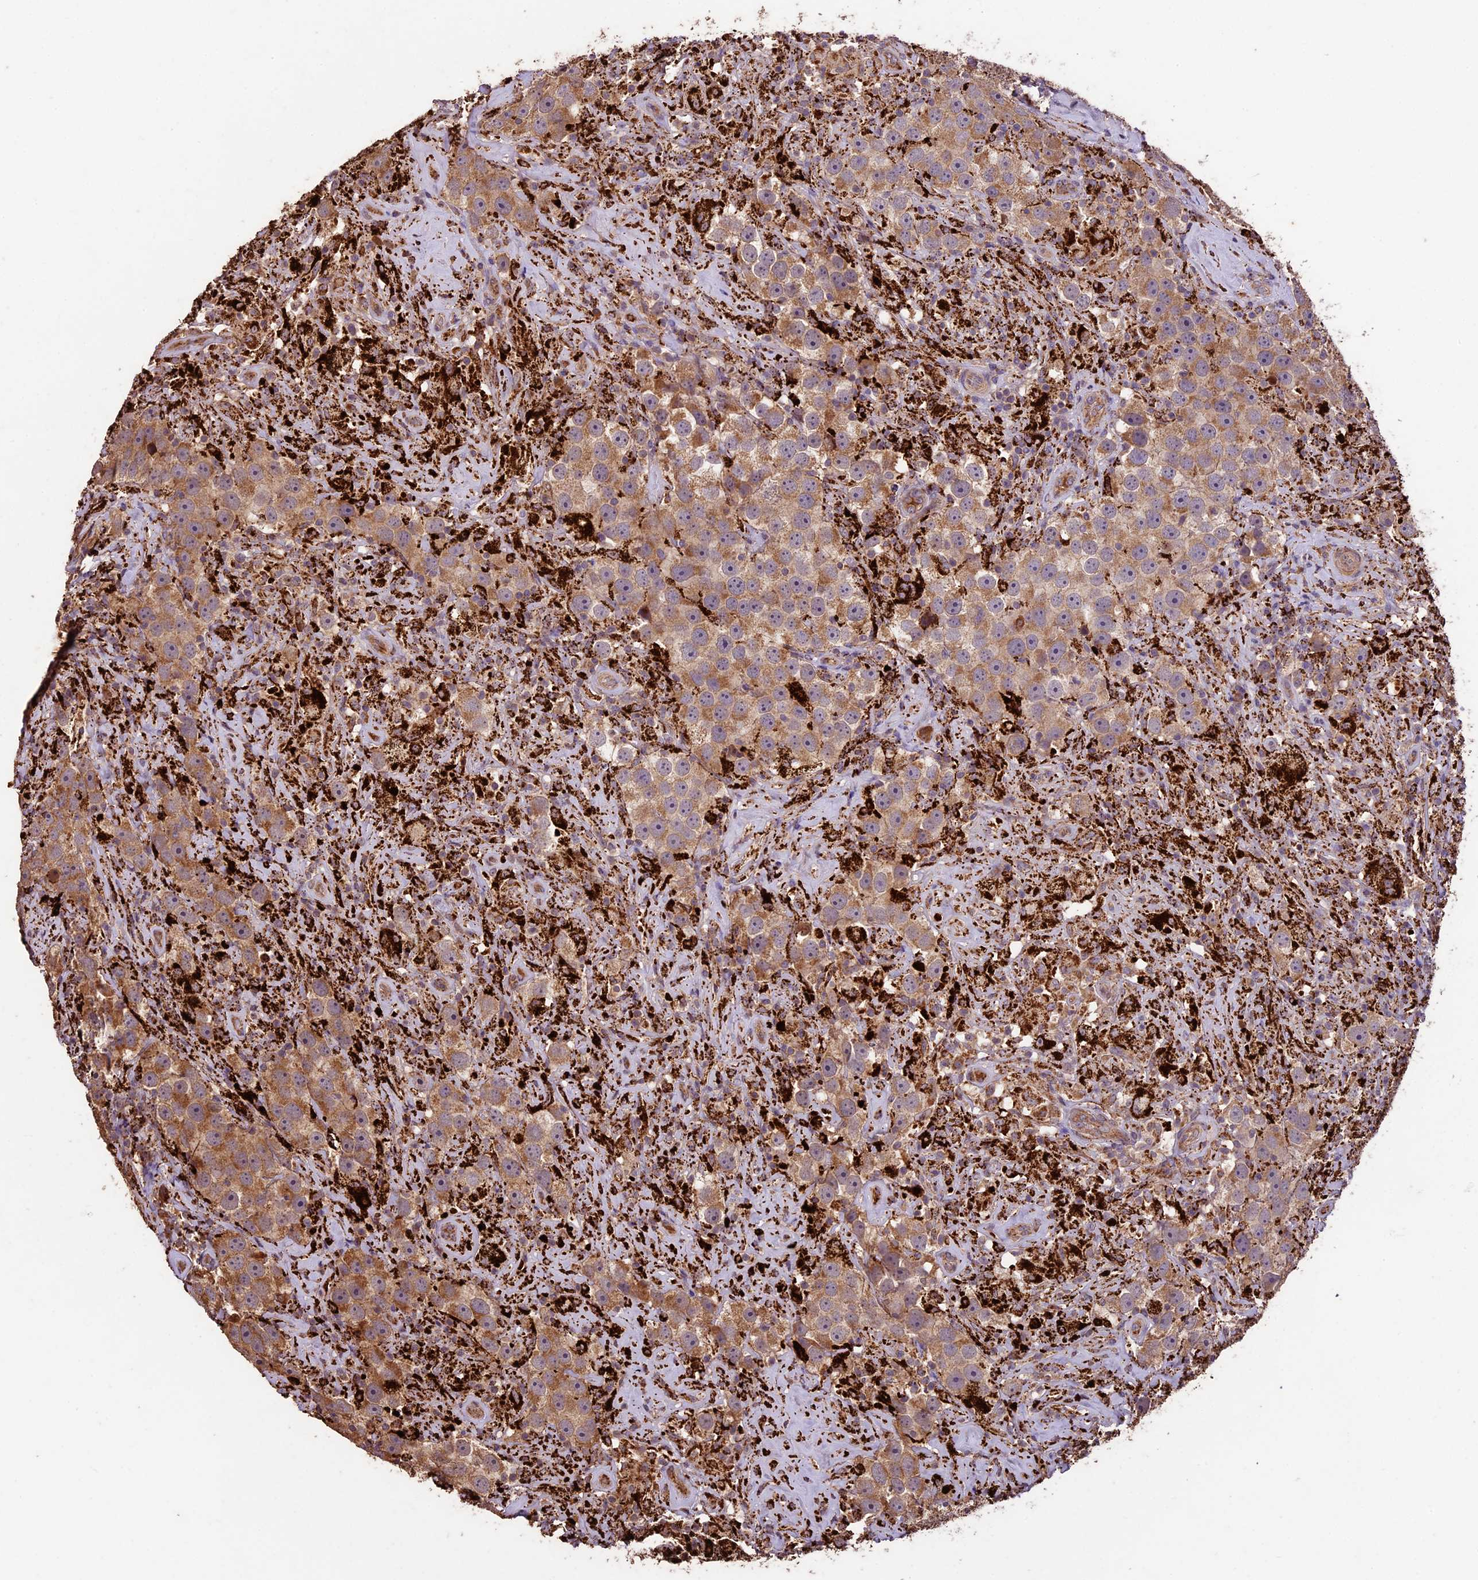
{"staining": {"intensity": "moderate", "quantity": ">75%", "location": "cytoplasmic/membranous"}, "tissue": "testis cancer", "cell_type": "Tumor cells", "image_type": "cancer", "snomed": [{"axis": "morphology", "description": "Seminoma, NOS"}, {"axis": "topography", "description": "Testis"}], "caption": "Immunohistochemical staining of human testis cancer (seminoma) exhibits medium levels of moderate cytoplasmic/membranous expression in about >75% of tumor cells.", "gene": "CRLF1", "patient": {"sex": "male", "age": 49}}